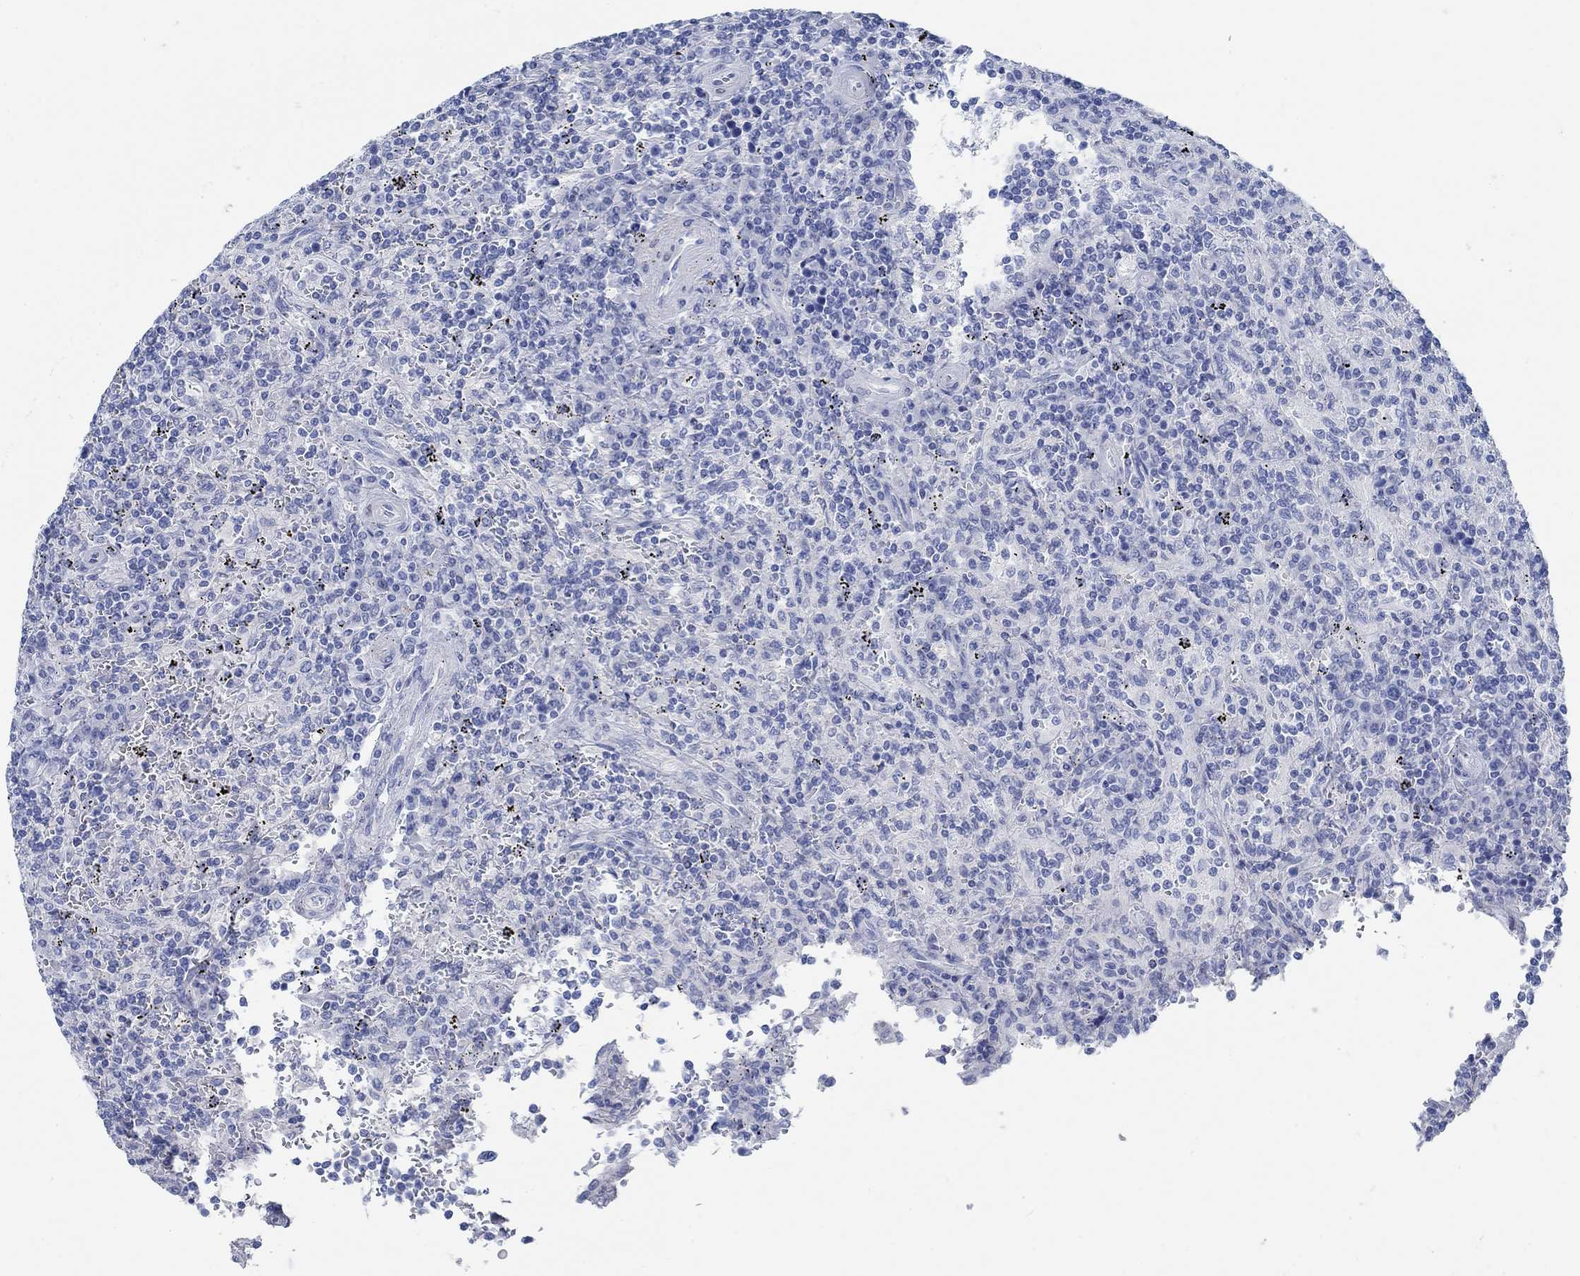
{"staining": {"intensity": "negative", "quantity": "none", "location": "none"}, "tissue": "lymphoma", "cell_type": "Tumor cells", "image_type": "cancer", "snomed": [{"axis": "morphology", "description": "Malignant lymphoma, non-Hodgkin's type, Low grade"}, {"axis": "topography", "description": "Spleen"}], "caption": "DAB (3,3'-diaminobenzidine) immunohistochemical staining of human lymphoma shows no significant positivity in tumor cells.", "gene": "RBM20", "patient": {"sex": "male", "age": 62}}